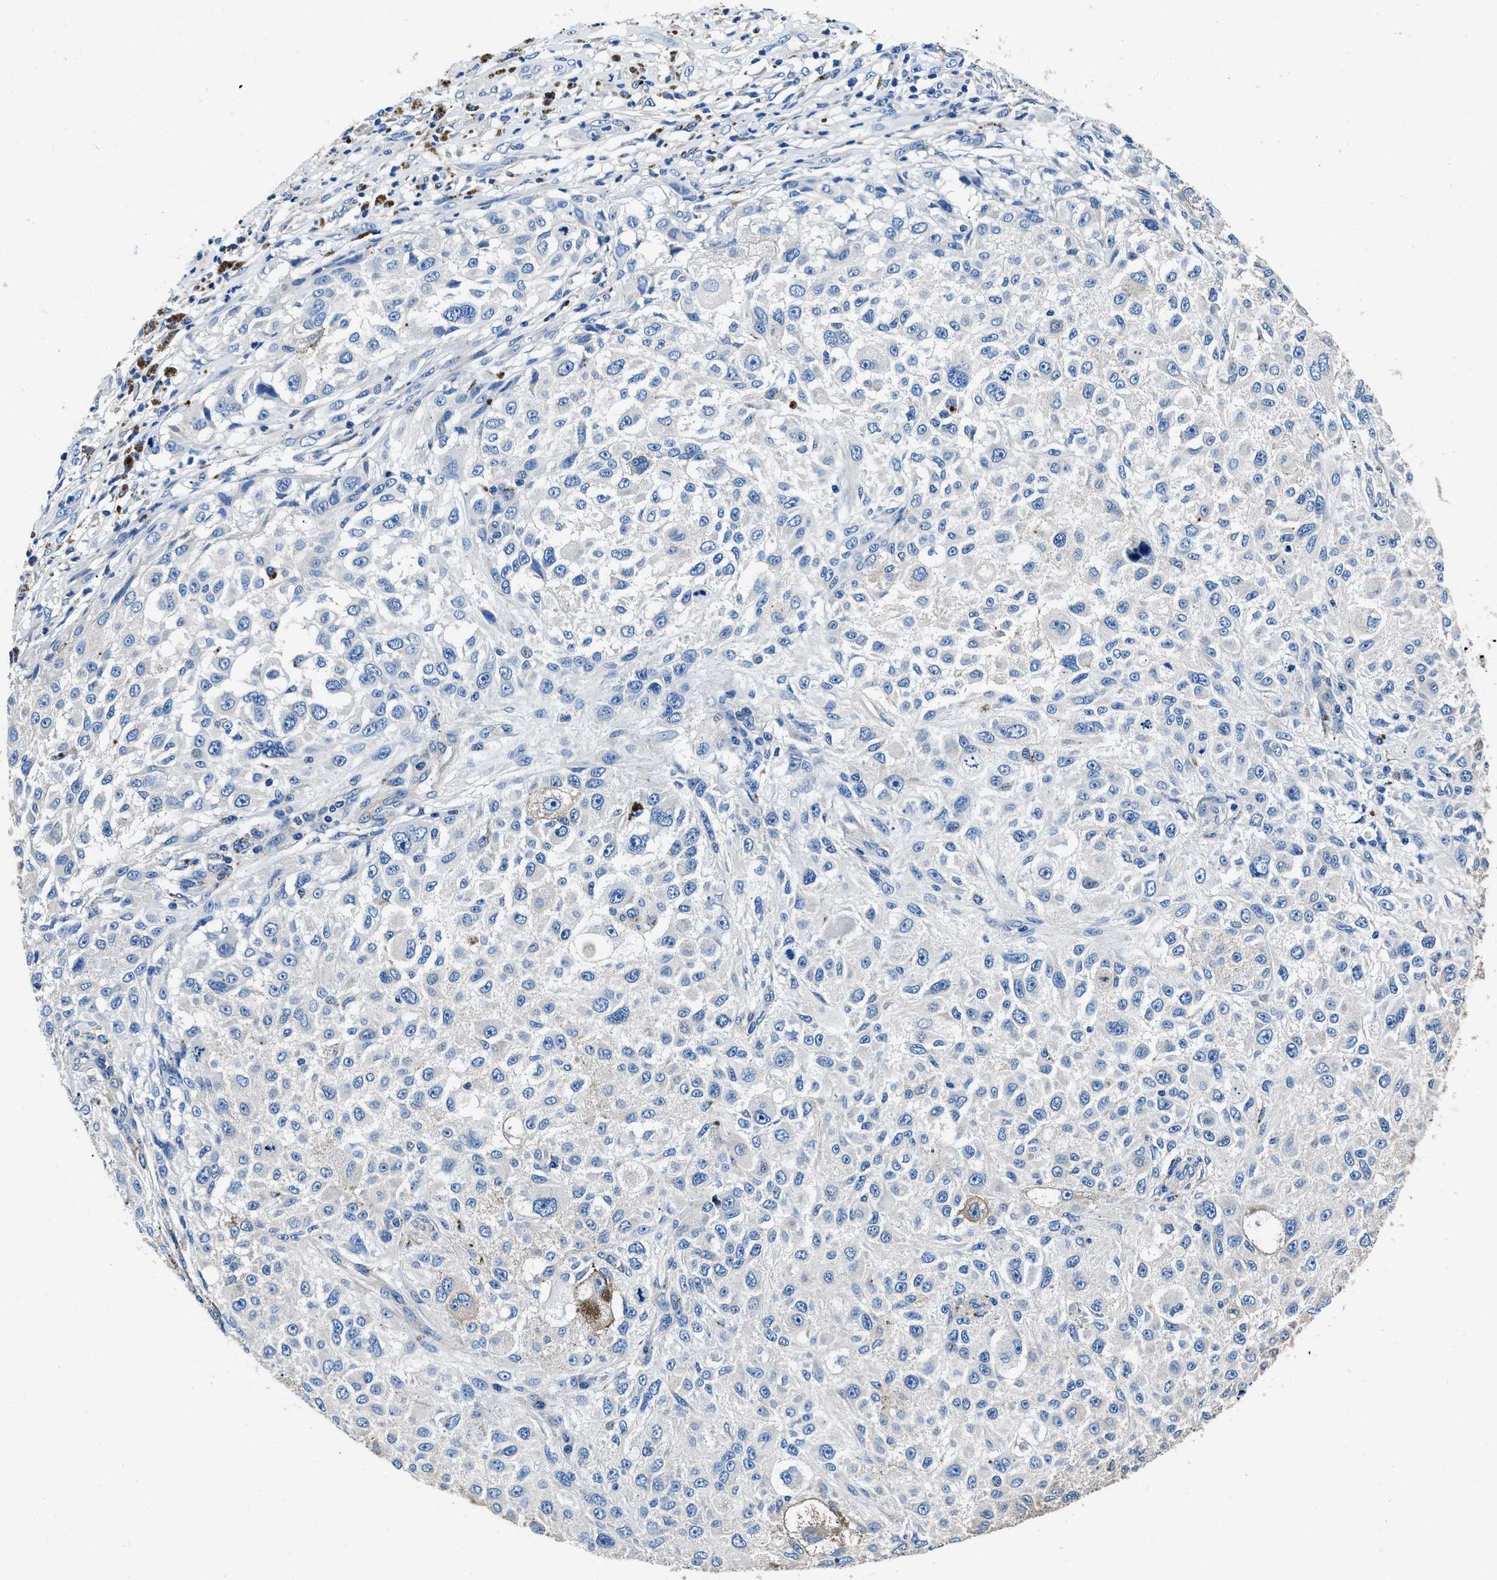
{"staining": {"intensity": "negative", "quantity": "none", "location": "none"}, "tissue": "melanoma", "cell_type": "Tumor cells", "image_type": "cancer", "snomed": [{"axis": "morphology", "description": "Necrosis, NOS"}, {"axis": "morphology", "description": "Malignant melanoma, NOS"}, {"axis": "topography", "description": "Skin"}], "caption": "DAB immunohistochemical staining of malignant melanoma shows no significant expression in tumor cells.", "gene": "NEU1", "patient": {"sex": "female", "age": 87}}